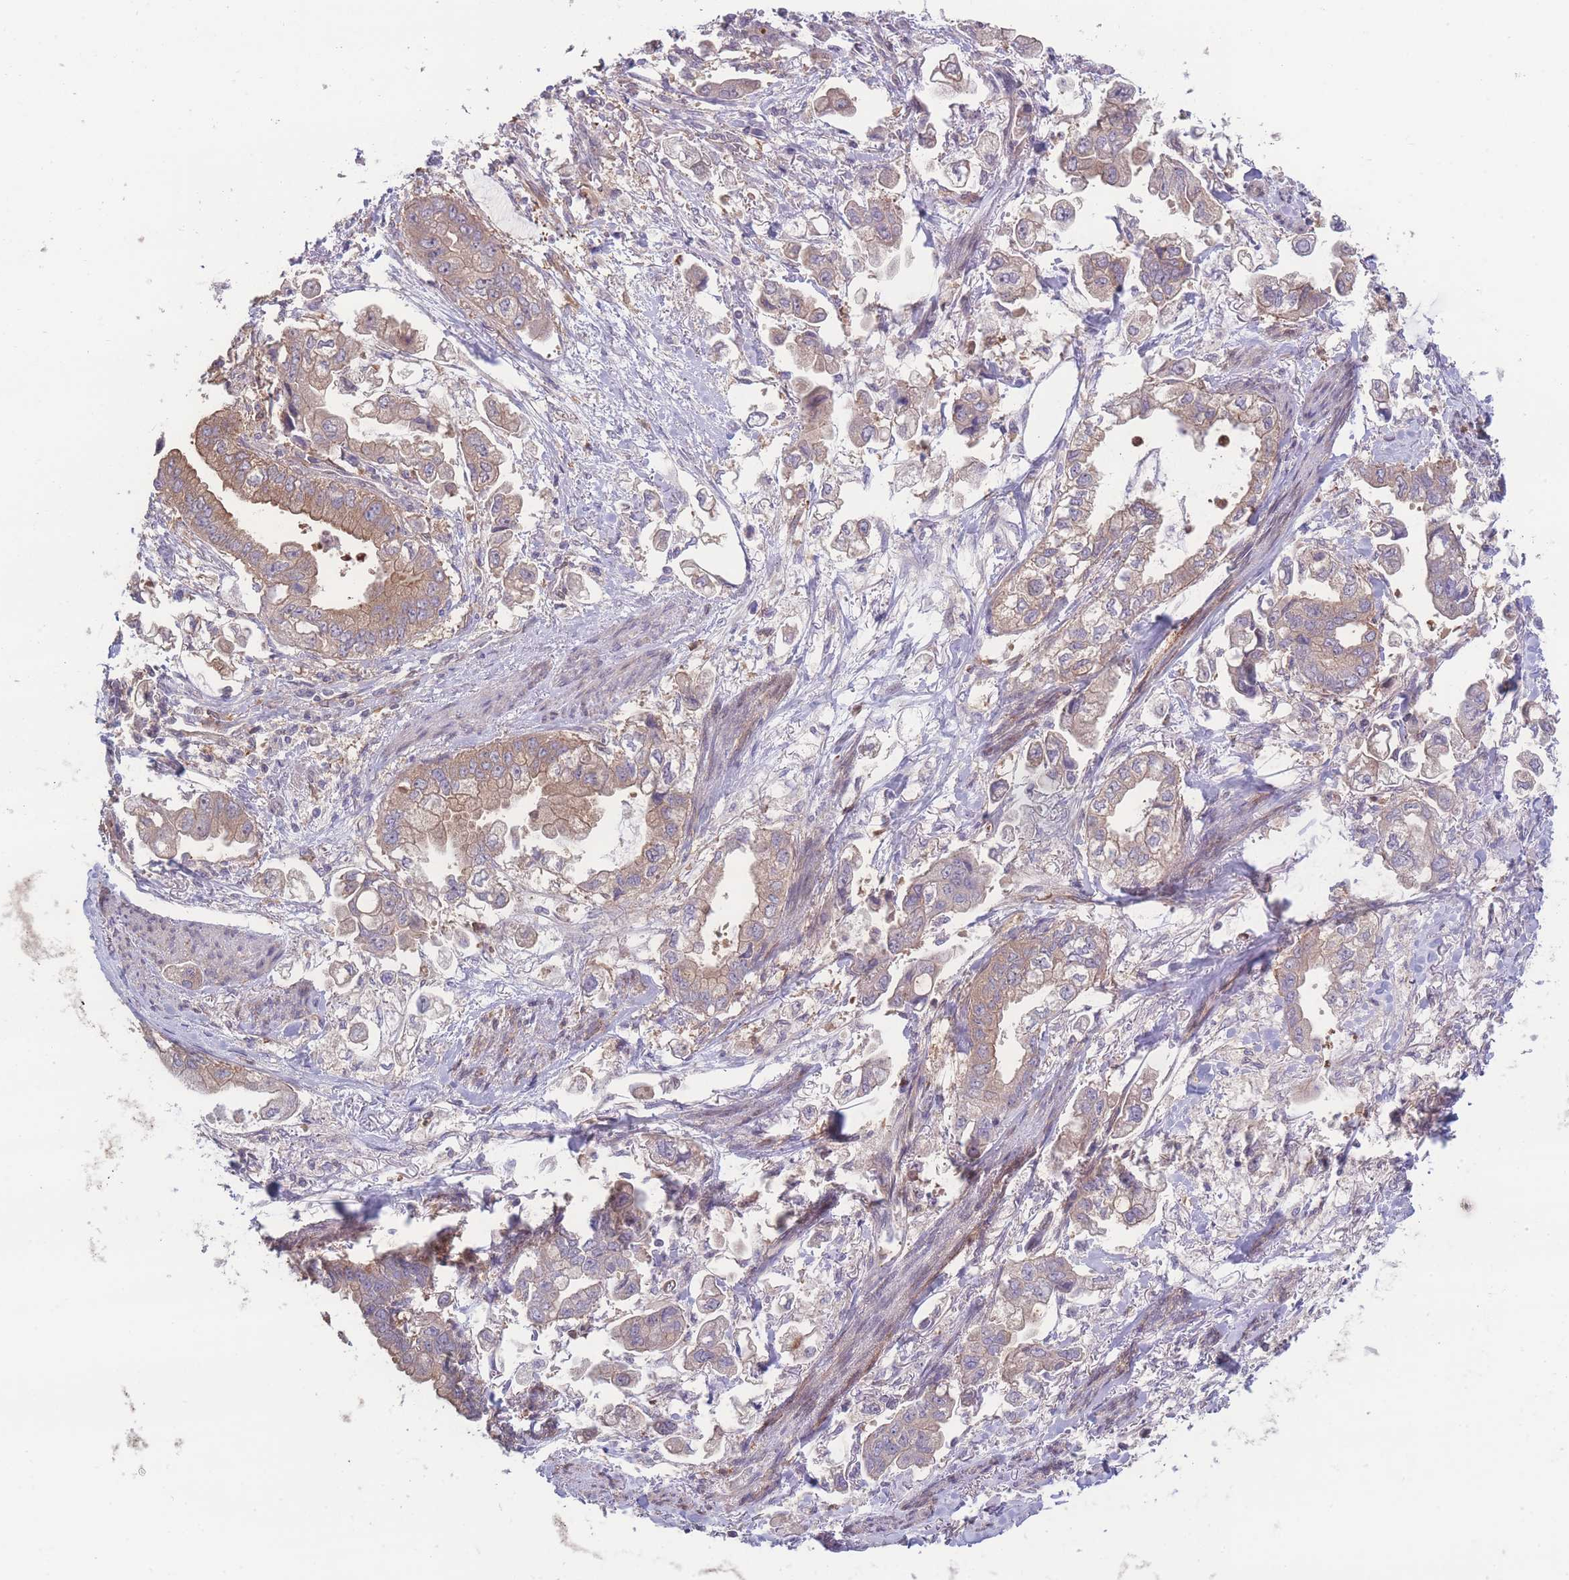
{"staining": {"intensity": "moderate", "quantity": ">75%", "location": "cytoplasmic/membranous"}, "tissue": "stomach cancer", "cell_type": "Tumor cells", "image_type": "cancer", "snomed": [{"axis": "morphology", "description": "Adenocarcinoma, NOS"}, {"axis": "topography", "description": "Stomach"}], "caption": "There is medium levels of moderate cytoplasmic/membranous positivity in tumor cells of adenocarcinoma (stomach), as demonstrated by immunohistochemical staining (brown color).", "gene": "STEAP3", "patient": {"sex": "male", "age": 62}}